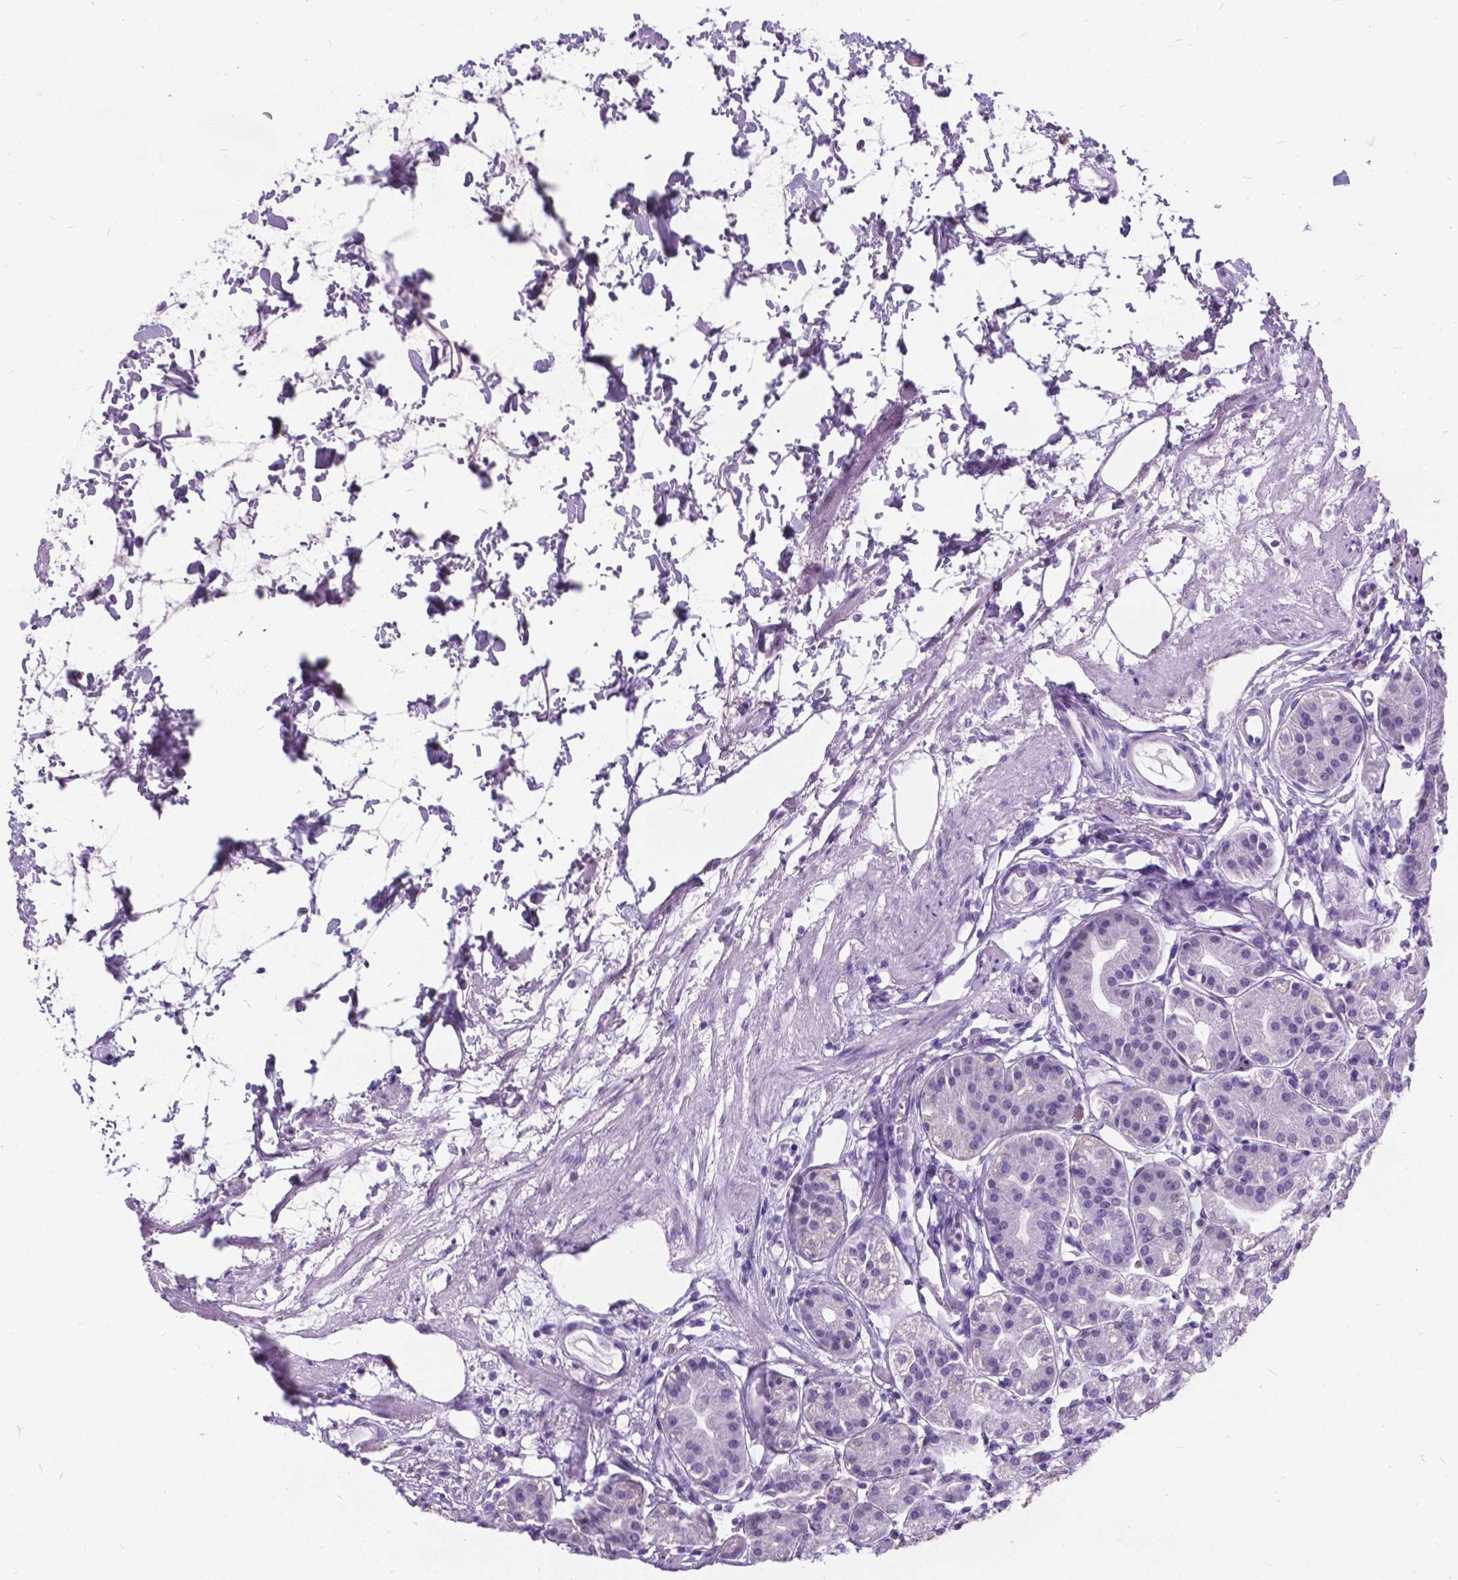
{"staining": {"intensity": "weak", "quantity": "<25%", "location": "nuclear"}, "tissue": "stomach", "cell_type": "Glandular cells", "image_type": "normal", "snomed": [{"axis": "morphology", "description": "Normal tissue, NOS"}, {"axis": "topography", "description": "Skeletal muscle"}, {"axis": "topography", "description": "Stomach"}], "caption": "Protein analysis of benign stomach reveals no significant positivity in glandular cells. (IHC, brightfield microscopy, high magnification).", "gene": "BSND", "patient": {"sex": "female", "age": 57}}